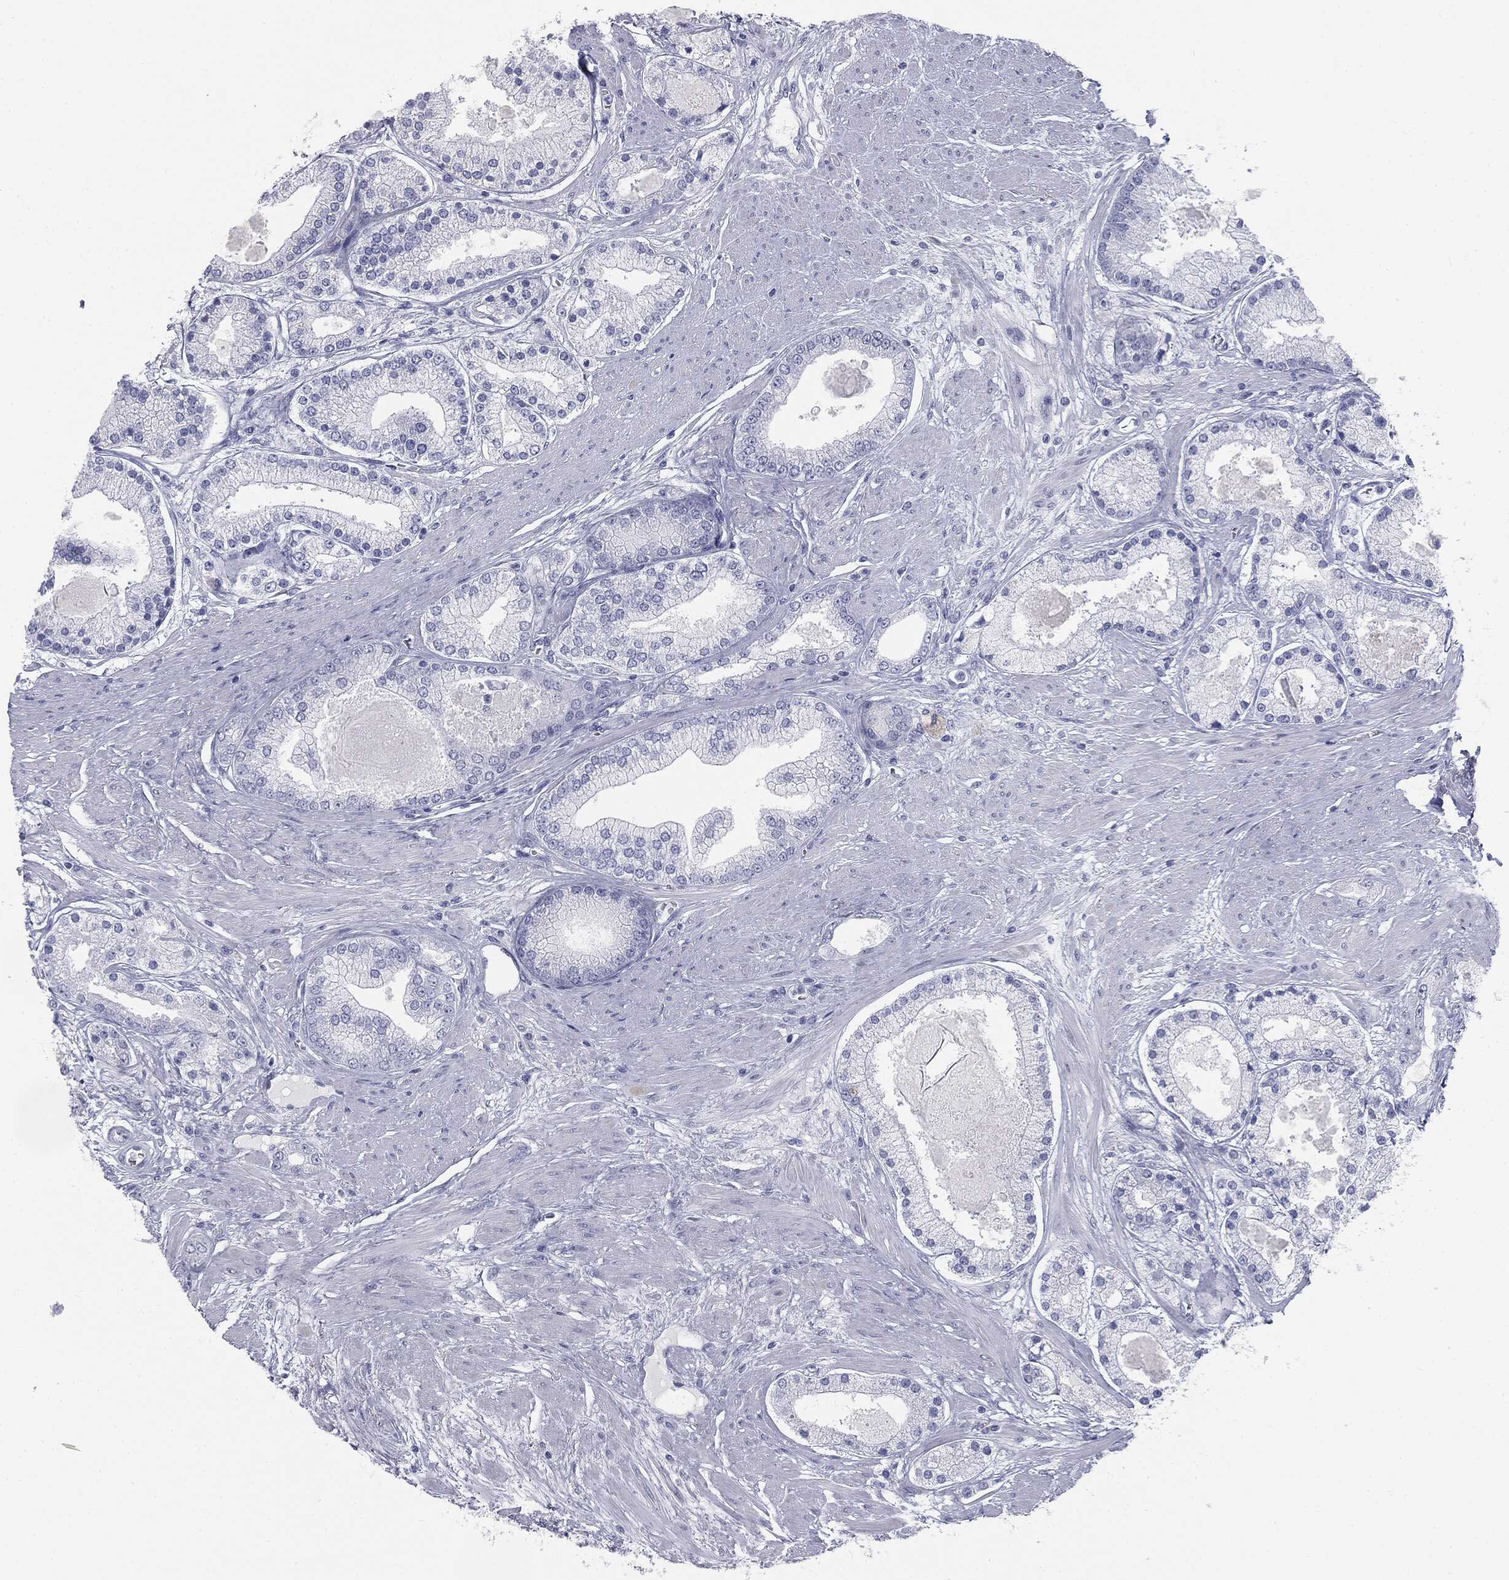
{"staining": {"intensity": "negative", "quantity": "none", "location": "none"}, "tissue": "prostate cancer", "cell_type": "Tumor cells", "image_type": "cancer", "snomed": [{"axis": "morphology", "description": "Adenocarcinoma, High grade"}, {"axis": "topography", "description": "Prostate"}], "caption": "This is an immunohistochemistry histopathology image of human prostate cancer. There is no staining in tumor cells.", "gene": "TPO", "patient": {"sex": "male", "age": 67}}